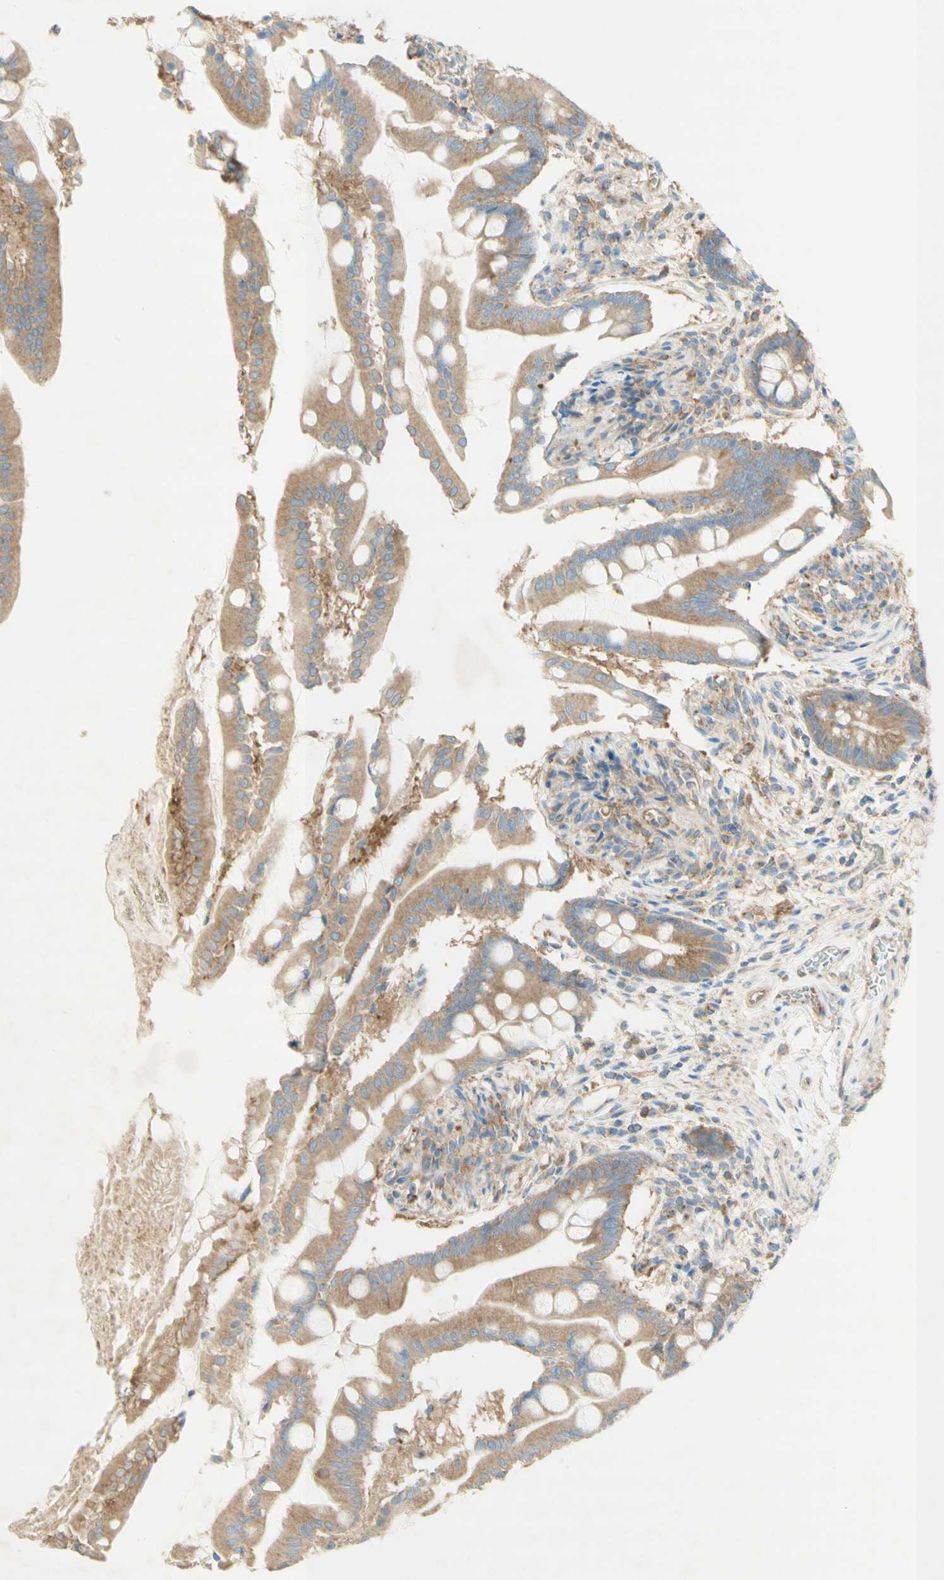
{"staining": {"intensity": "weak", "quantity": ">75%", "location": "cytoplasmic/membranous"}, "tissue": "small intestine", "cell_type": "Glandular cells", "image_type": "normal", "snomed": [{"axis": "morphology", "description": "Normal tissue, NOS"}, {"axis": "topography", "description": "Small intestine"}], "caption": "Weak cytoplasmic/membranous protein positivity is appreciated in approximately >75% of glandular cells in small intestine. The staining was performed using DAB (3,3'-diaminobenzidine) to visualize the protein expression in brown, while the nuclei were stained in blue with hematoxylin (Magnification: 20x).", "gene": "DYNC1H1", "patient": {"sex": "female", "age": 56}}